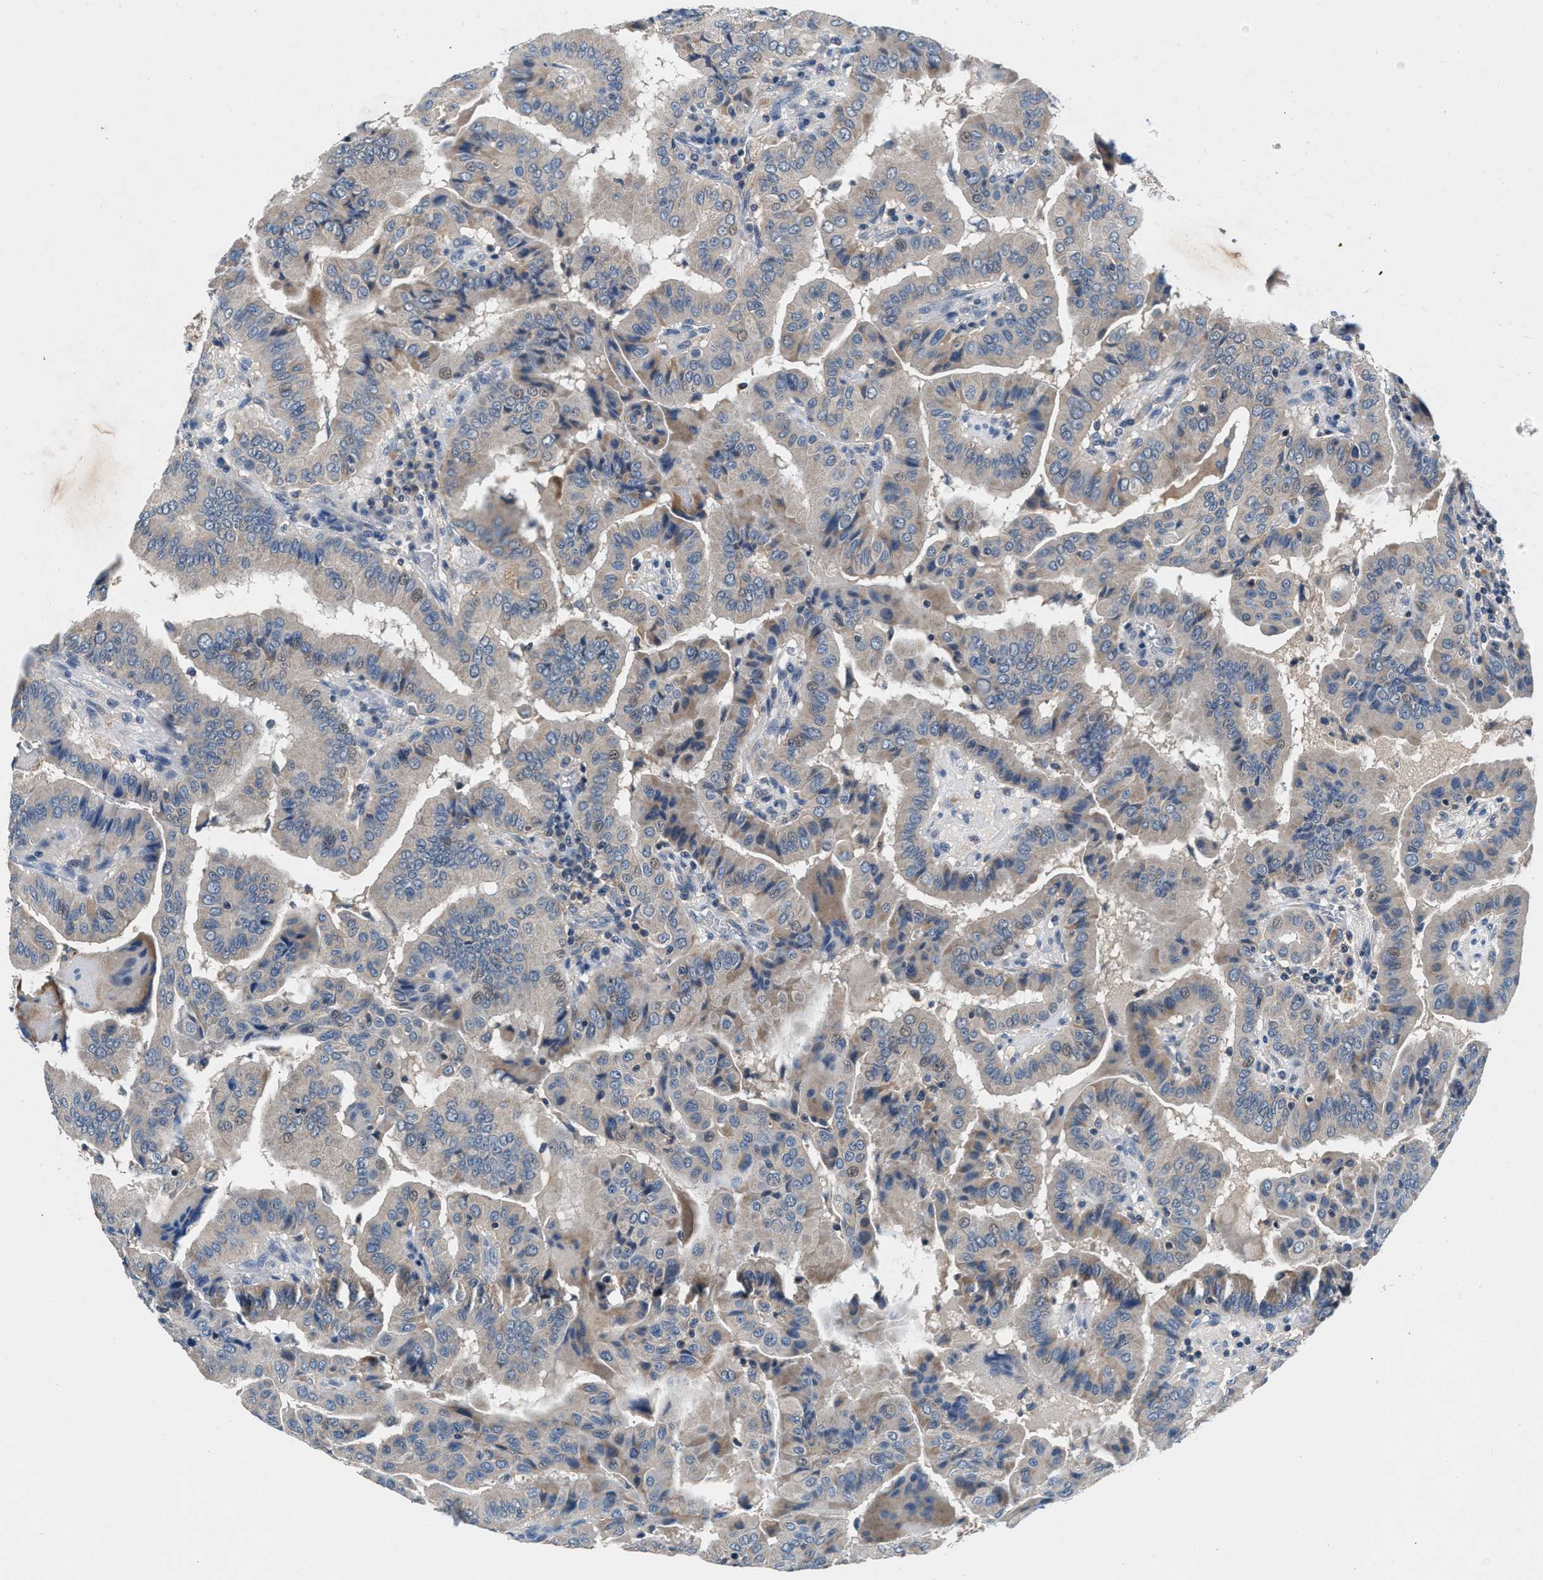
{"staining": {"intensity": "weak", "quantity": ">75%", "location": "cytoplasmic/membranous"}, "tissue": "thyroid cancer", "cell_type": "Tumor cells", "image_type": "cancer", "snomed": [{"axis": "morphology", "description": "Papillary adenocarcinoma, NOS"}, {"axis": "topography", "description": "Thyroid gland"}], "caption": "Protein staining of thyroid papillary adenocarcinoma tissue shows weak cytoplasmic/membranous staining in about >75% of tumor cells.", "gene": "DENND6B", "patient": {"sex": "male", "age": 33}}